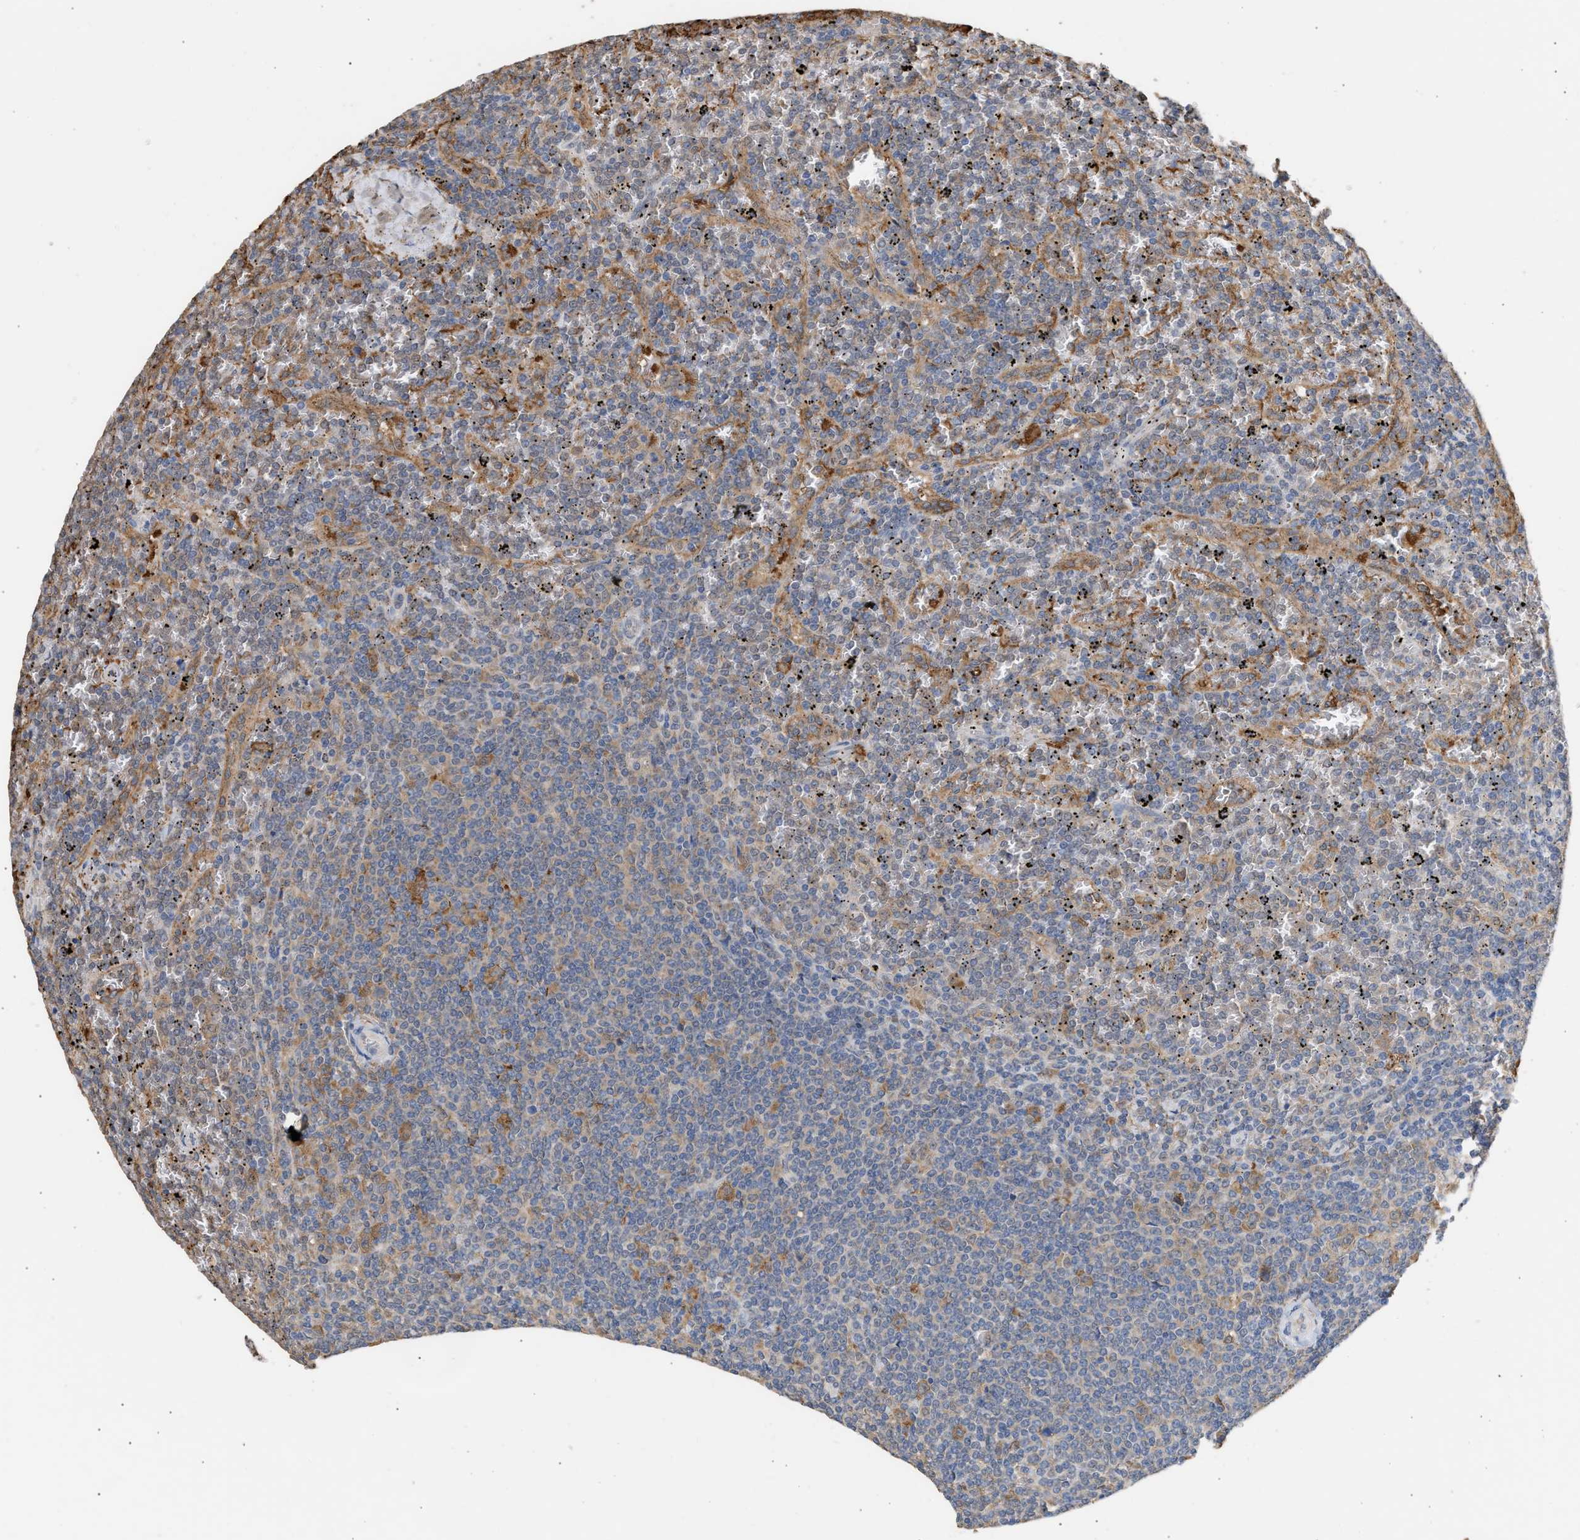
{"staining": {"intensity": "moderate", "quantity": "<25%", "location": "cytoplasmic/membranous"}, "tissue": "lymphoma", "cell_type": "Tumor cells", "image_type": "cancer", "snomed": [{"axis": "morphology", "description": "Malignant lymphoma, non-Hodgkin's type, Low grade"}, {"axis": "topography", "description": "Spleen"}], "caption": "Immunohistochemistry (IHC) (DAB) staining of lymphoma exhibits moderate cytoplasmic/membranous protein positivity in about <25% of tumor cells.", "gene": "GCN1", "patient": {"sex": "female", "age": 19}}